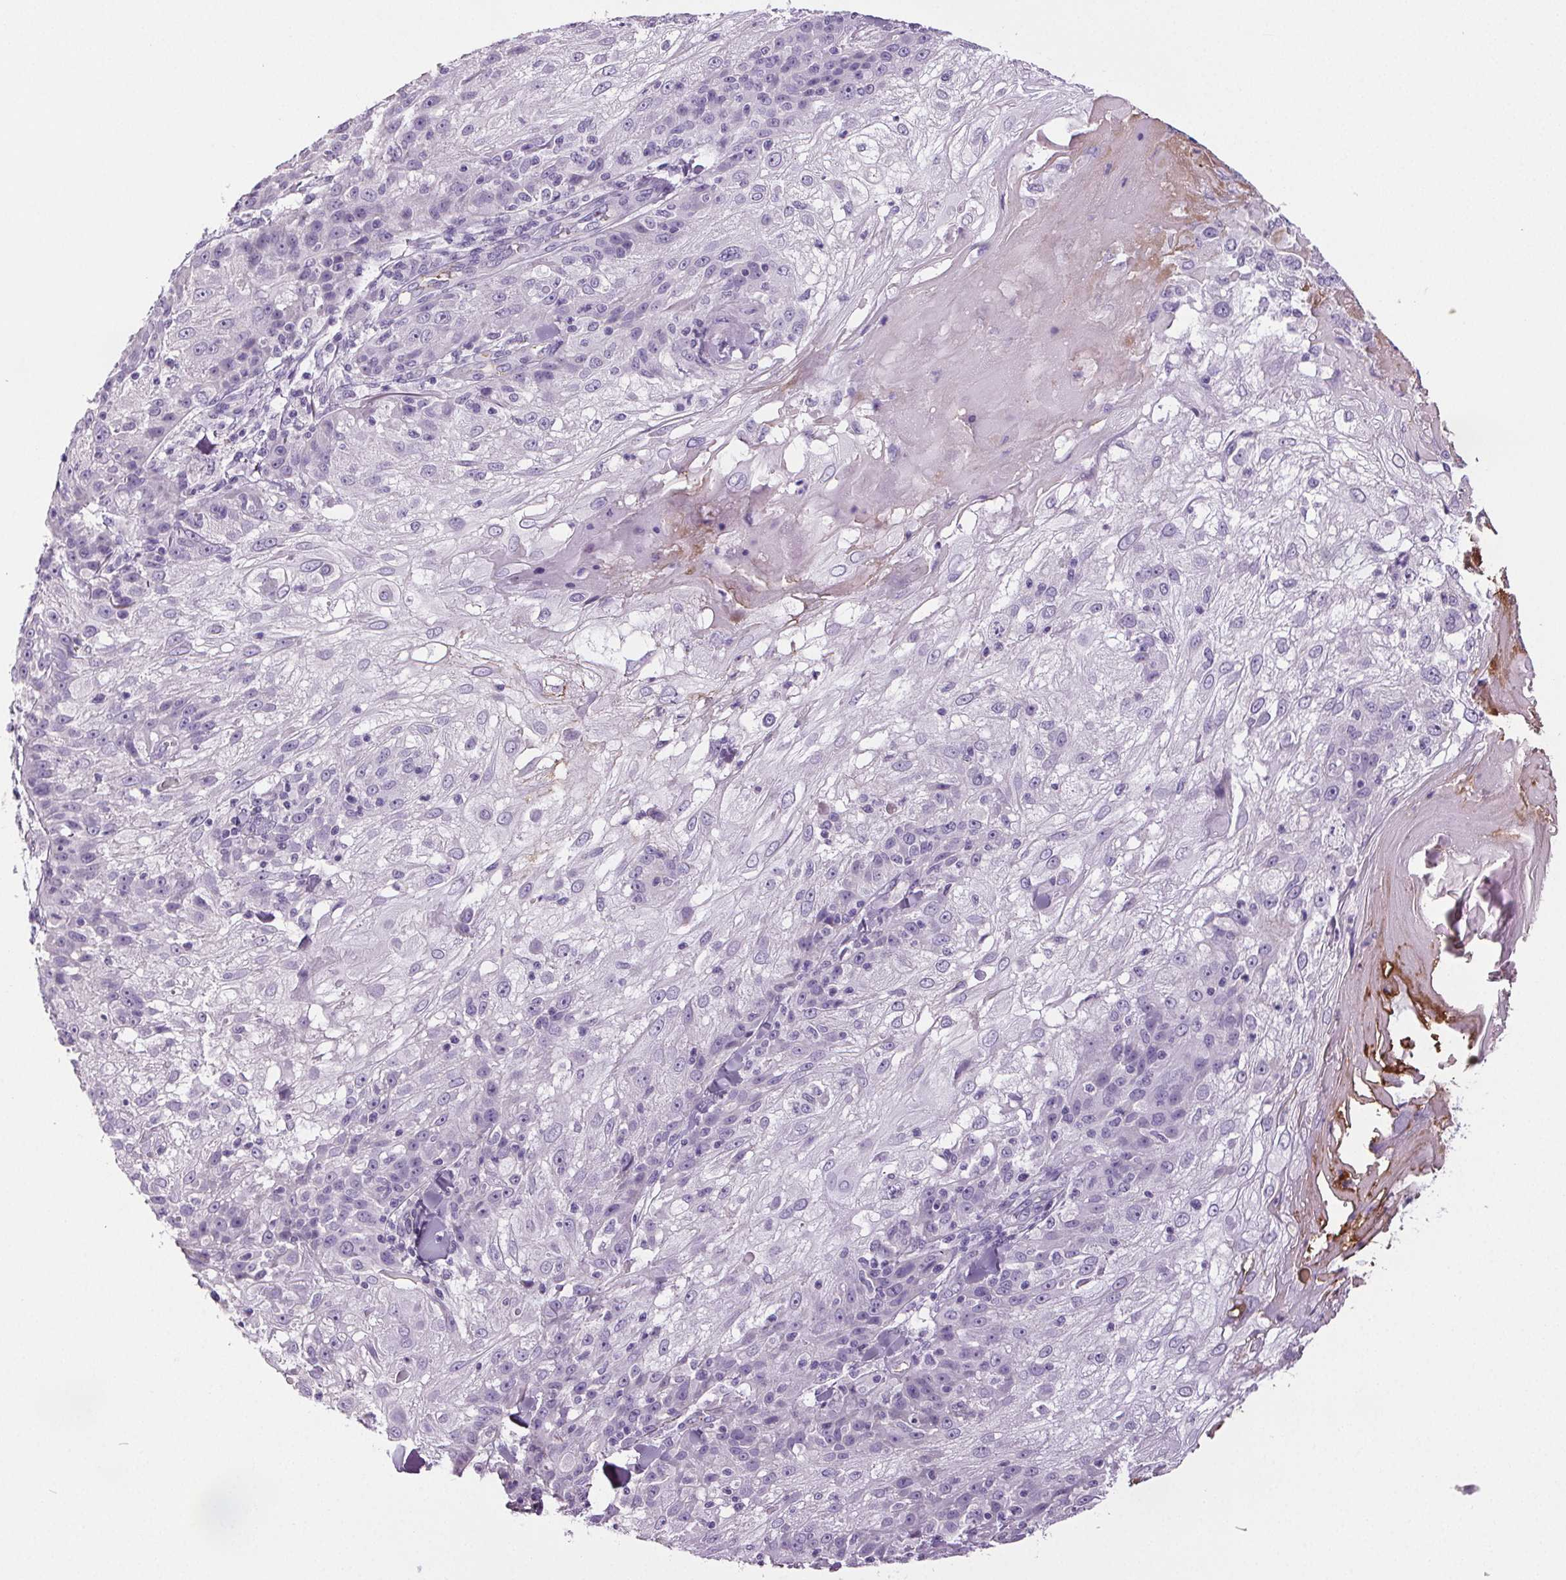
{"staining": {"intensity": "negative", "quantity": "none", "location": "none"}, "tissue": "skin cancer", "cell_type": "Tumor cells", "image_type": "cancer", "snomed": [{"axis": "morphology", "description": "Normal tissue, NOS"}, {"axis": "morphology", "description": "Squamous cell carcinoma, NOS"}, {"axis": "topography", "description": "Skin"}], "caption": "Immunohistochemical staining of skin cancer demonstrates no significant expression in tumor cells.", "gene": "CD5L", "patient": {"sex": "female", "age": 83}}